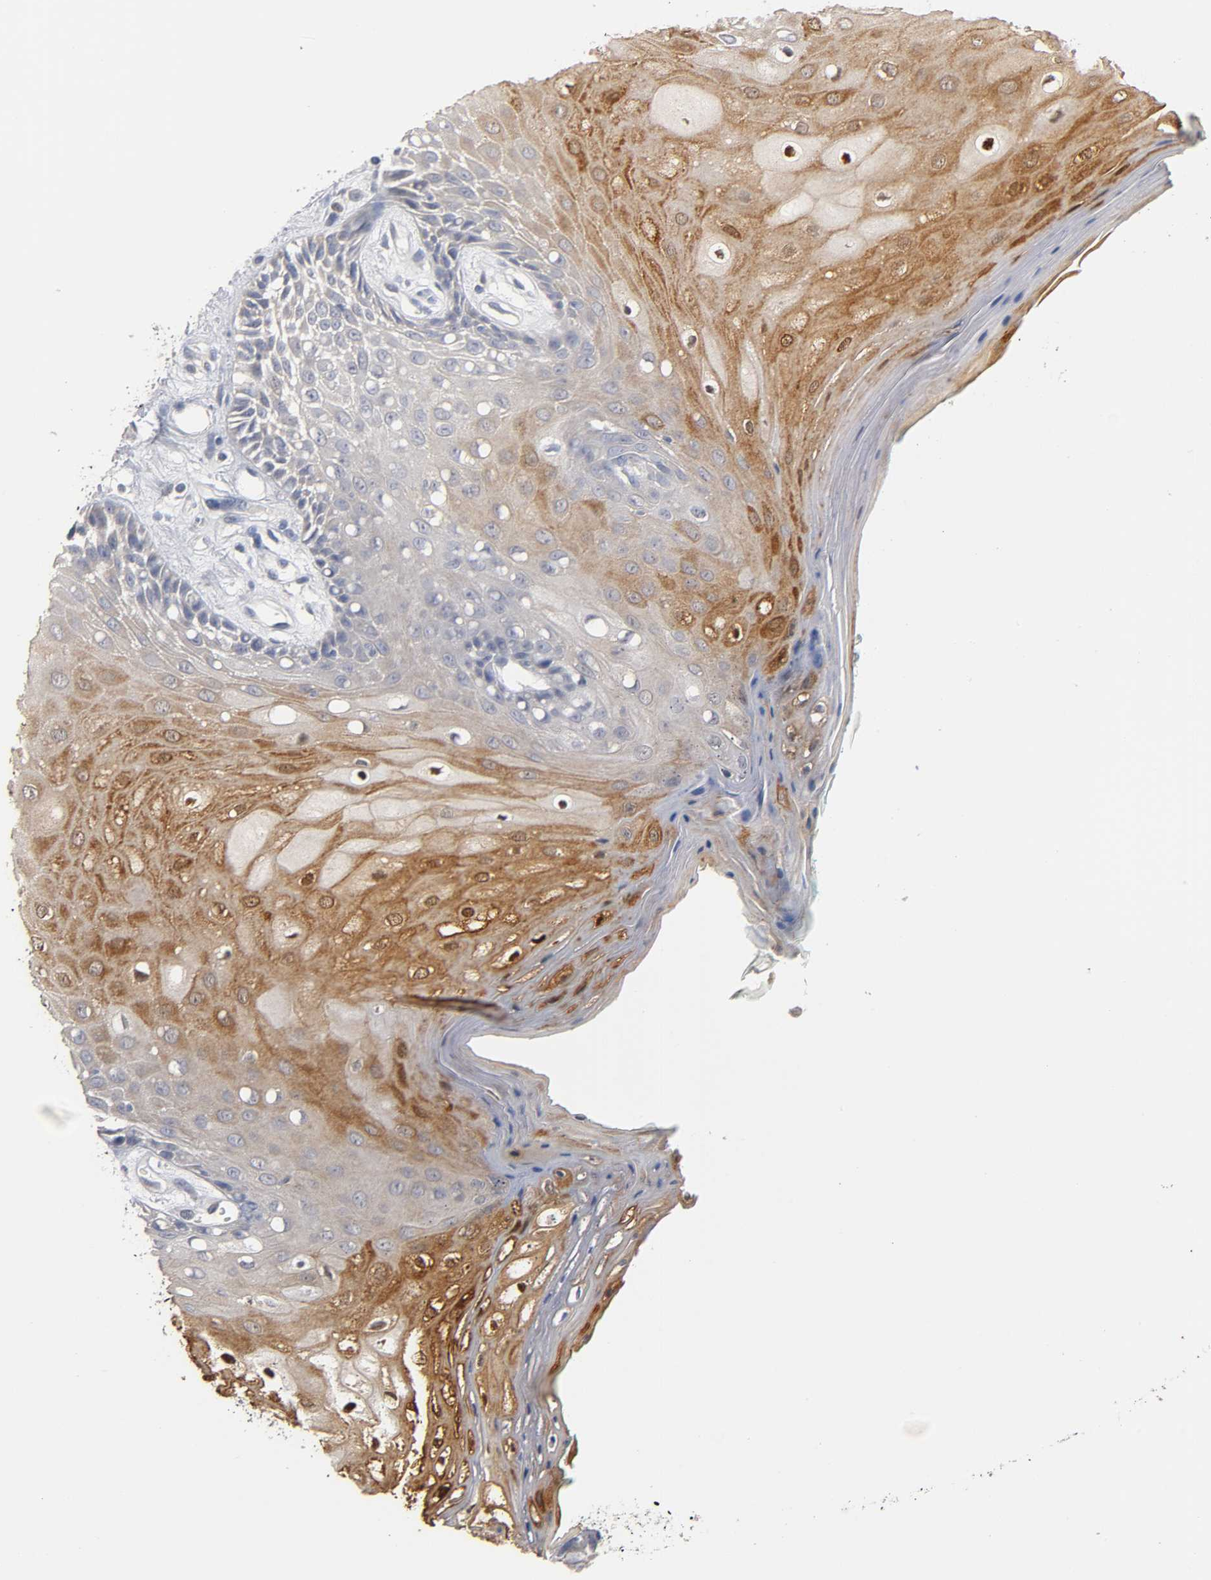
{"staining": {"intensity": "moderate", "quantity": "25%-75%", "location": "cytoplasmic/membranous,nuclear"}, "tissue": "oral mucosa", "cell_type": "Squamous epithelial cells", "image_type": "normal", "snomed": [{"axis": "morphology", "description": "Normal tissue, NOS"}, {"axis": "morphology", "description": "Squamous cell carcinoma, NOS"}, {"axis": "topography", "description": "Skeletal muscle"}, {"axis": "topography", "description": "Oral tissue"}, {"axis": "topography", "description": "Head-Neck"}], "caption": "The histopathology image displays staining of normal oral mucosa, revealing moderate cytoplasmic/membranous,nuclear protein expression (brown color) within squamous epithelial cells.", "gene": "OVOL1", "patient": {"sex": "female", "age": 84}}